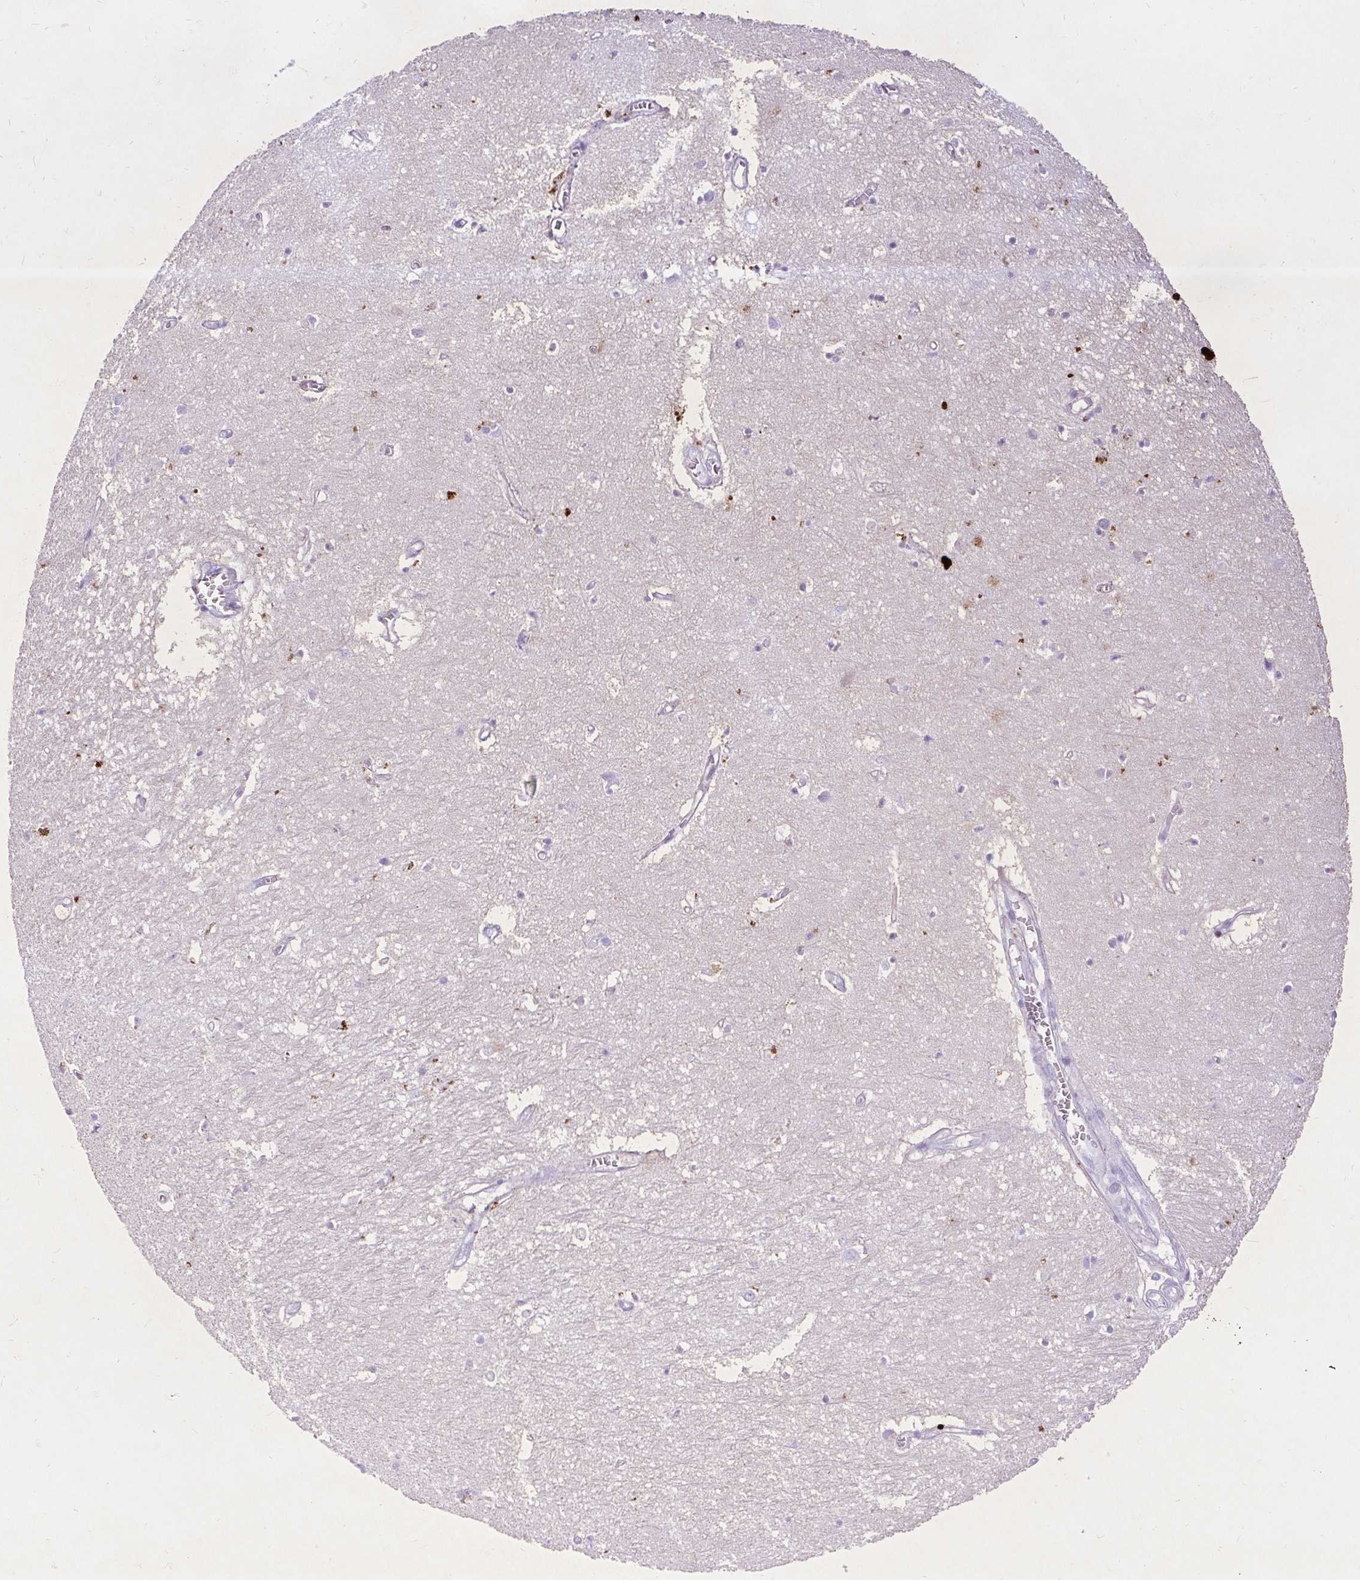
{"staining": {"intensity": "negative", "quantity": "none", "location": "none"}, "tissue": "hippocampus", "cell_type": "Glial cells", "image_type": "normal", "snomed": [{"axis": "morphology", "description": "Normal tissue, NOS"}, {"axis": "topography", "description": "Hippocampus"}], "caption": "This is a micrograph of immunohistochemistry staining of normal hippocampus, which shows no expression in glial cells.", "gene": "SPC24", "patient": {"sex": "female", "age": 64}}